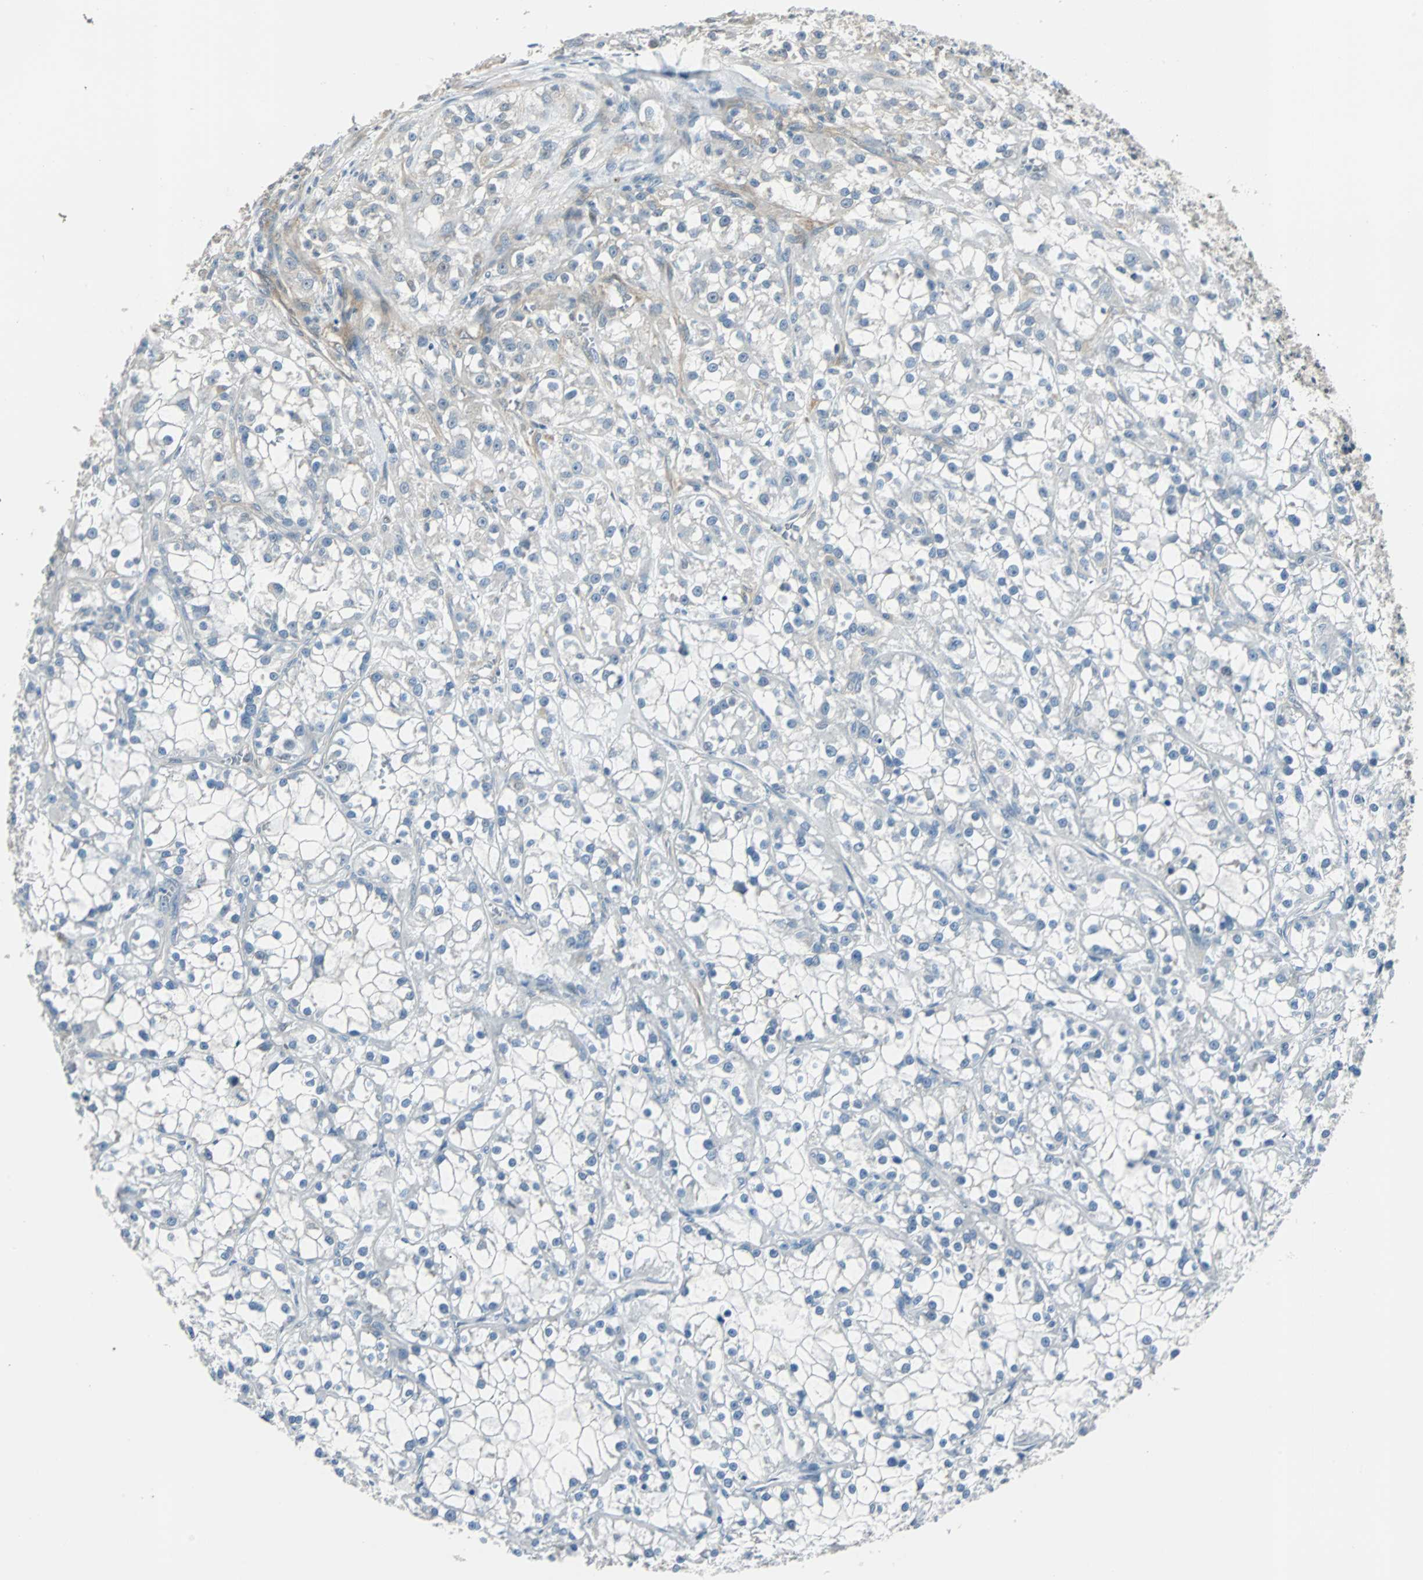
{"staining": {"intensity": "negative", "quantity": "none", "location": "none"}, "tissue": "renal cancer", "cell_type": "Tumor cells", "image_type": "cancer", "snomed": [{"axis": "morphology", "description": "Adenocarcinoma, NOS"}, {"axis": "topography", "description": "Kidney"}], "caption": "High magnification brightfield microscopy of renal adenocarcinoma stained with DAB (3,3'-diaminobenzidine) (brown) and counterstained with hematoxylin (blue): tumor cells show no significant expression.", "gene": "FHL2", "patient": {"sex": "female", "age": 52}}